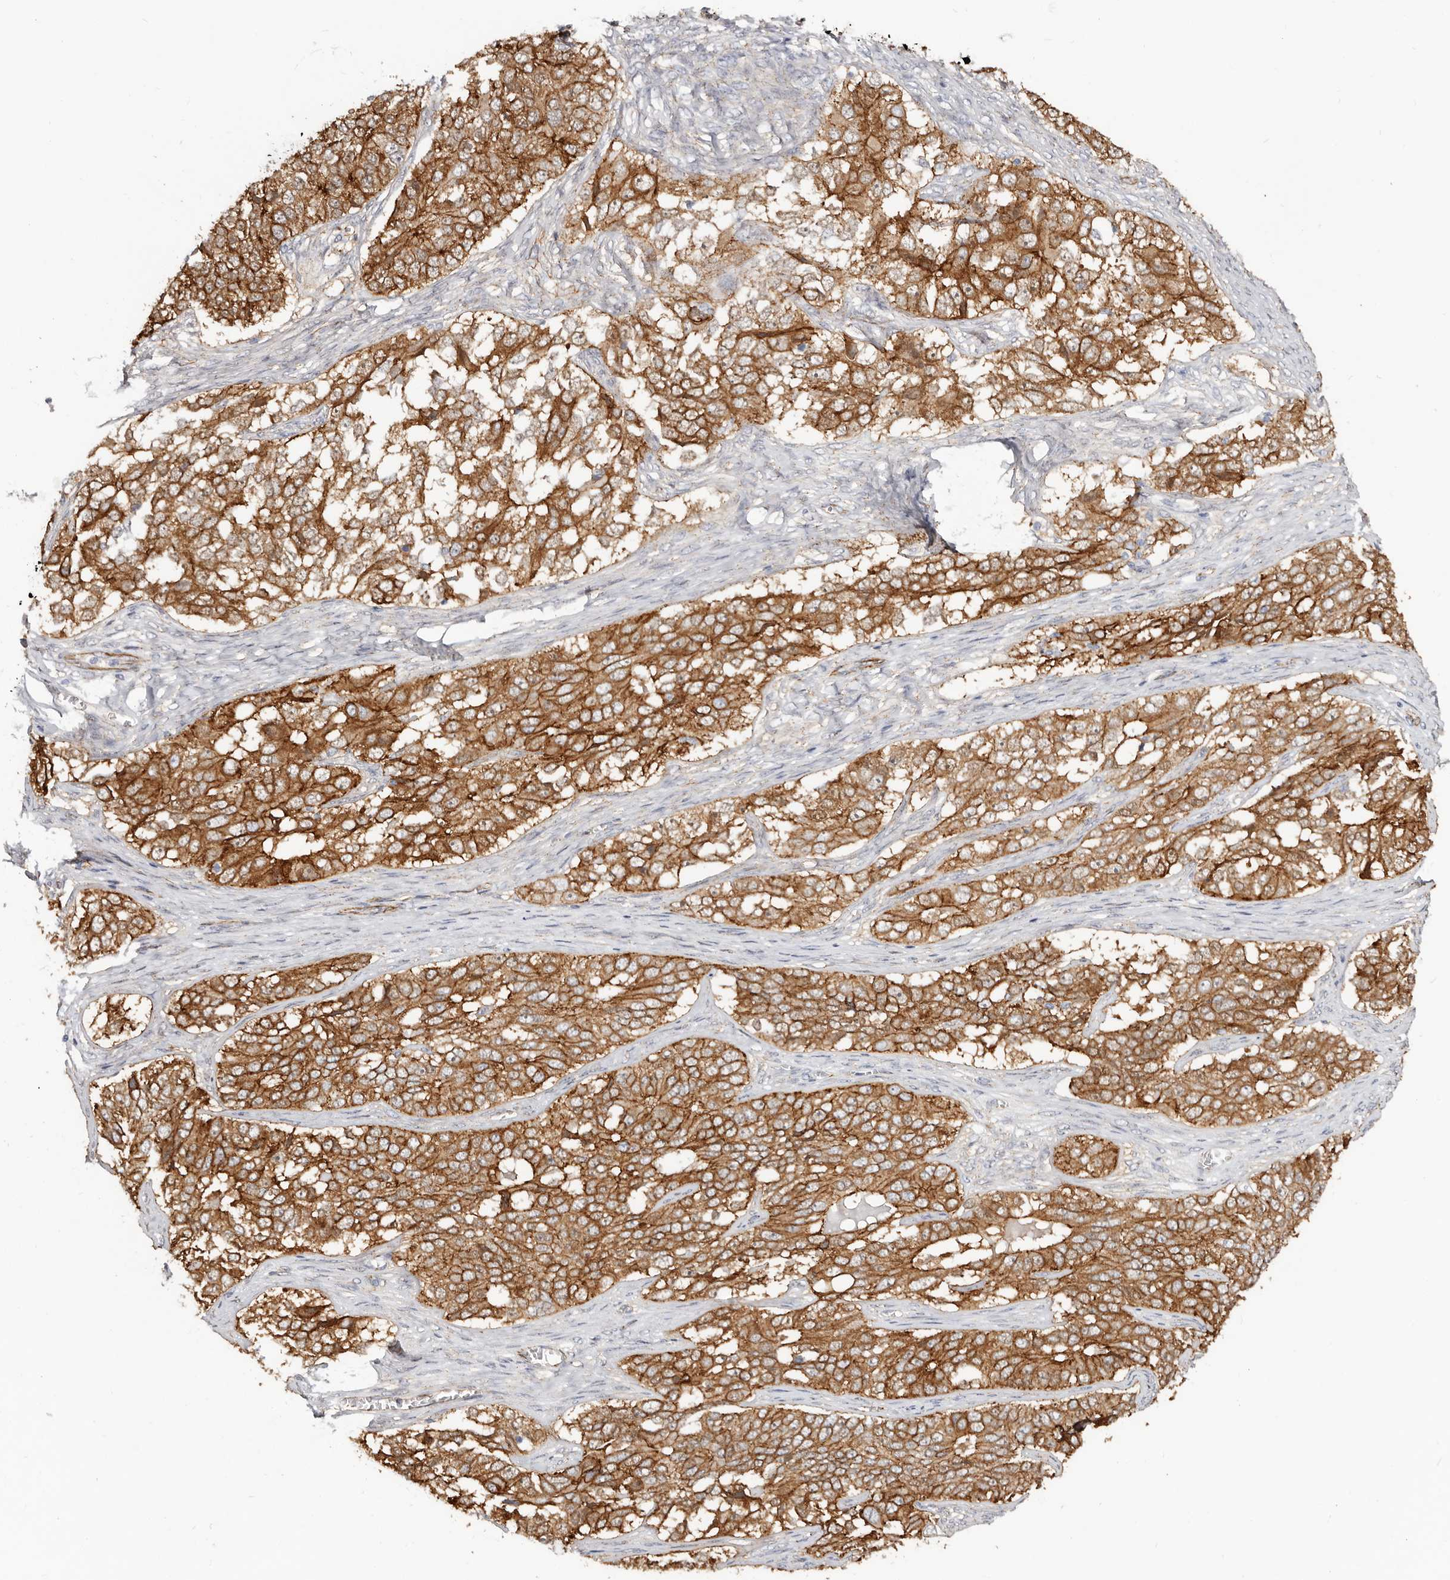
{"staining": {"intensity": "strong", "quantity": ">75%", "location": "cytoplasmic/membranous"}, "tissue": "ovarian cancer", "cell_type": "Tumor cells", "image_type": "cancer", "snomed": [{"axis": "morphology", "description": "Carcinoma, endometroid"}, {"axis": "topography", "description": "Ovary"}], "caption": "Ovarian cancer (endometroid carcinoma) was stained to show a protein in brown. There is high levels of strong cytoplasmic/membranous staining in approximately >75% of tumor cells.", "gene": "CTNNB1", "patient": {"sex": "female", "age": 51}}